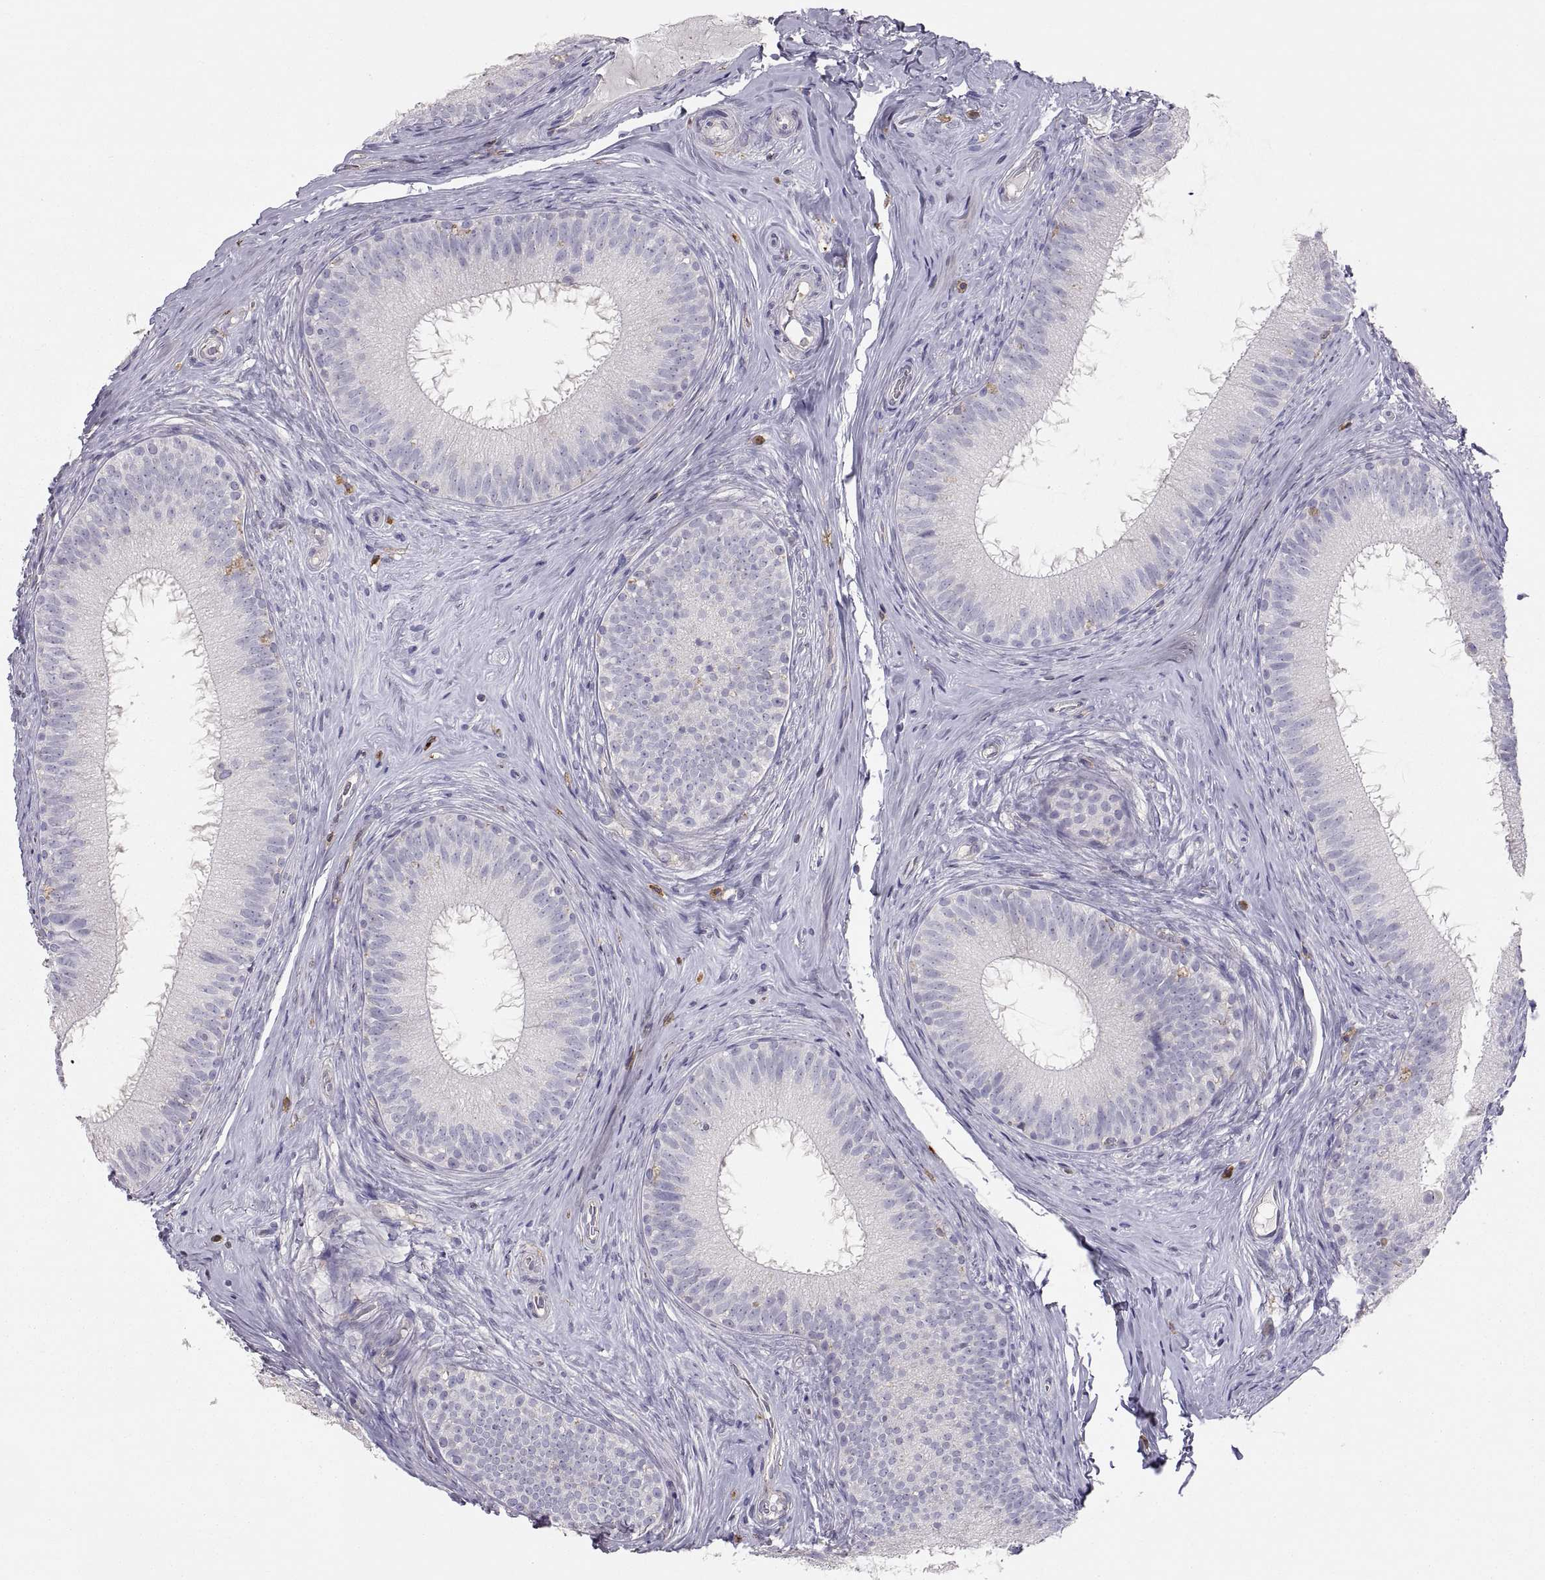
{"staining": {"intensity": "negative", "quantity": "none", "location": "none"}, "tissue": "epididymis", "cell_type": "Glandular cells", "image_type": "normal", "snomed": [{"axis": "morphology", "description": "Normal tissue, NOS"}, {"axis": "morphology", "description": "Carcinoma, Embryonal, NOS"}, {"axis": "topography", "description": "Testis"}, {"axis": "topography", "description": "Epididymis"}], "caption": "High magnification brightfield microscopy of benign epididymis stained with DAB (3,3'-diaminobenzidine) (brown) and counterstained with hematoxylin (blue): glandular cells show no significant staining.", "gene": "RALB", "patient": {"sex": "male", "age": 24}}